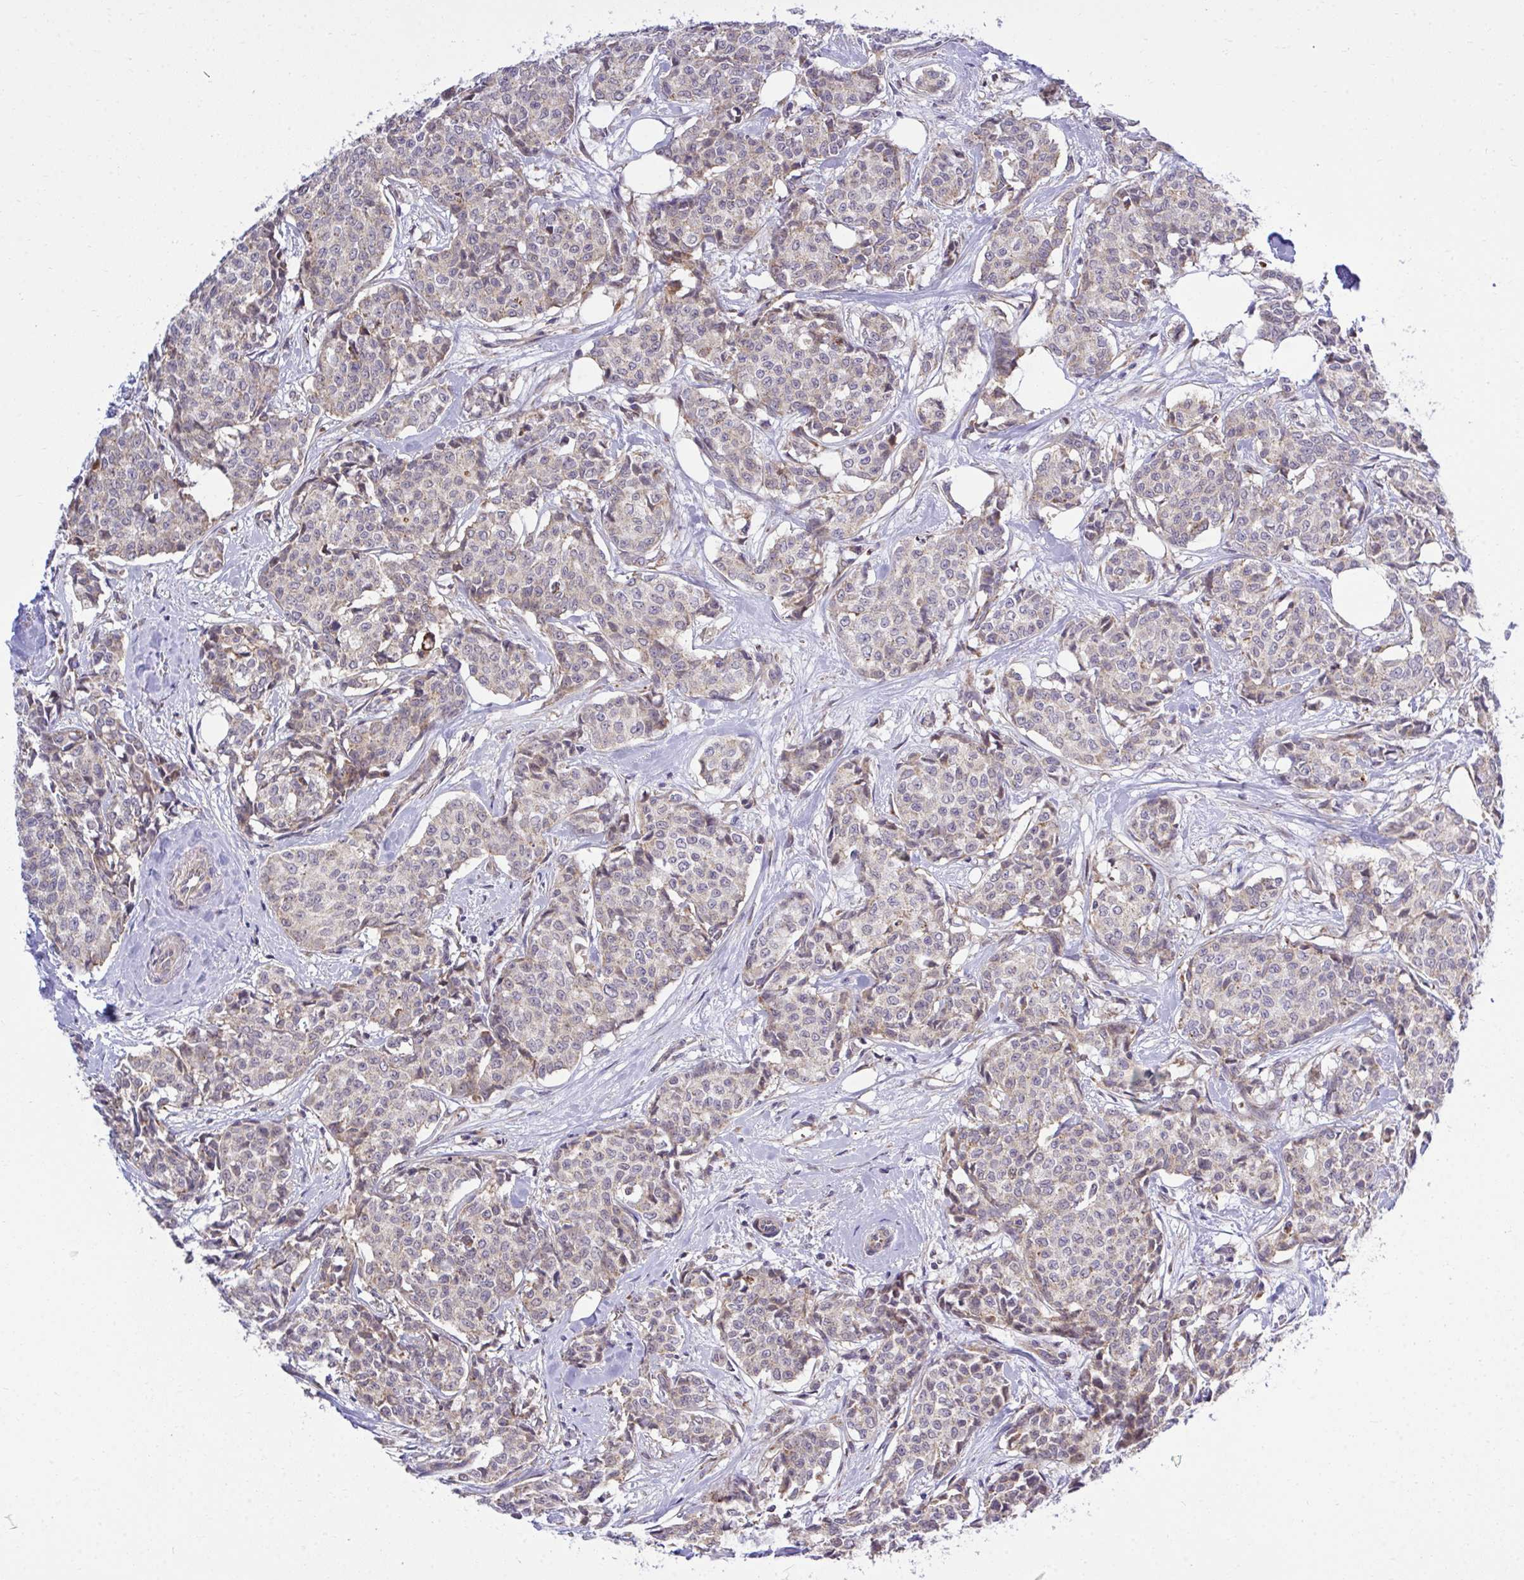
{"staining": {"intensity": "weak", "quantity": "25%-75%", "location": "cytoplasmic/membranous"}, "tissue": "breast cancer", "cell_type": "Tumor cells", "image_type": "cancer", "snomed": [{"axis": "morphology", "description": "Duct carcinoma"}, {"axis": "topography", "description": "Breast"}], "caption": "This is a photomicrograph of immunohistochemistry staining of breast invasive ductal carcinoma, which shows weak staining in the cytoplasmic/membranous of tumor cells.", "gene": "XAF1", "patient": {"sex": "female", "age": 91}}